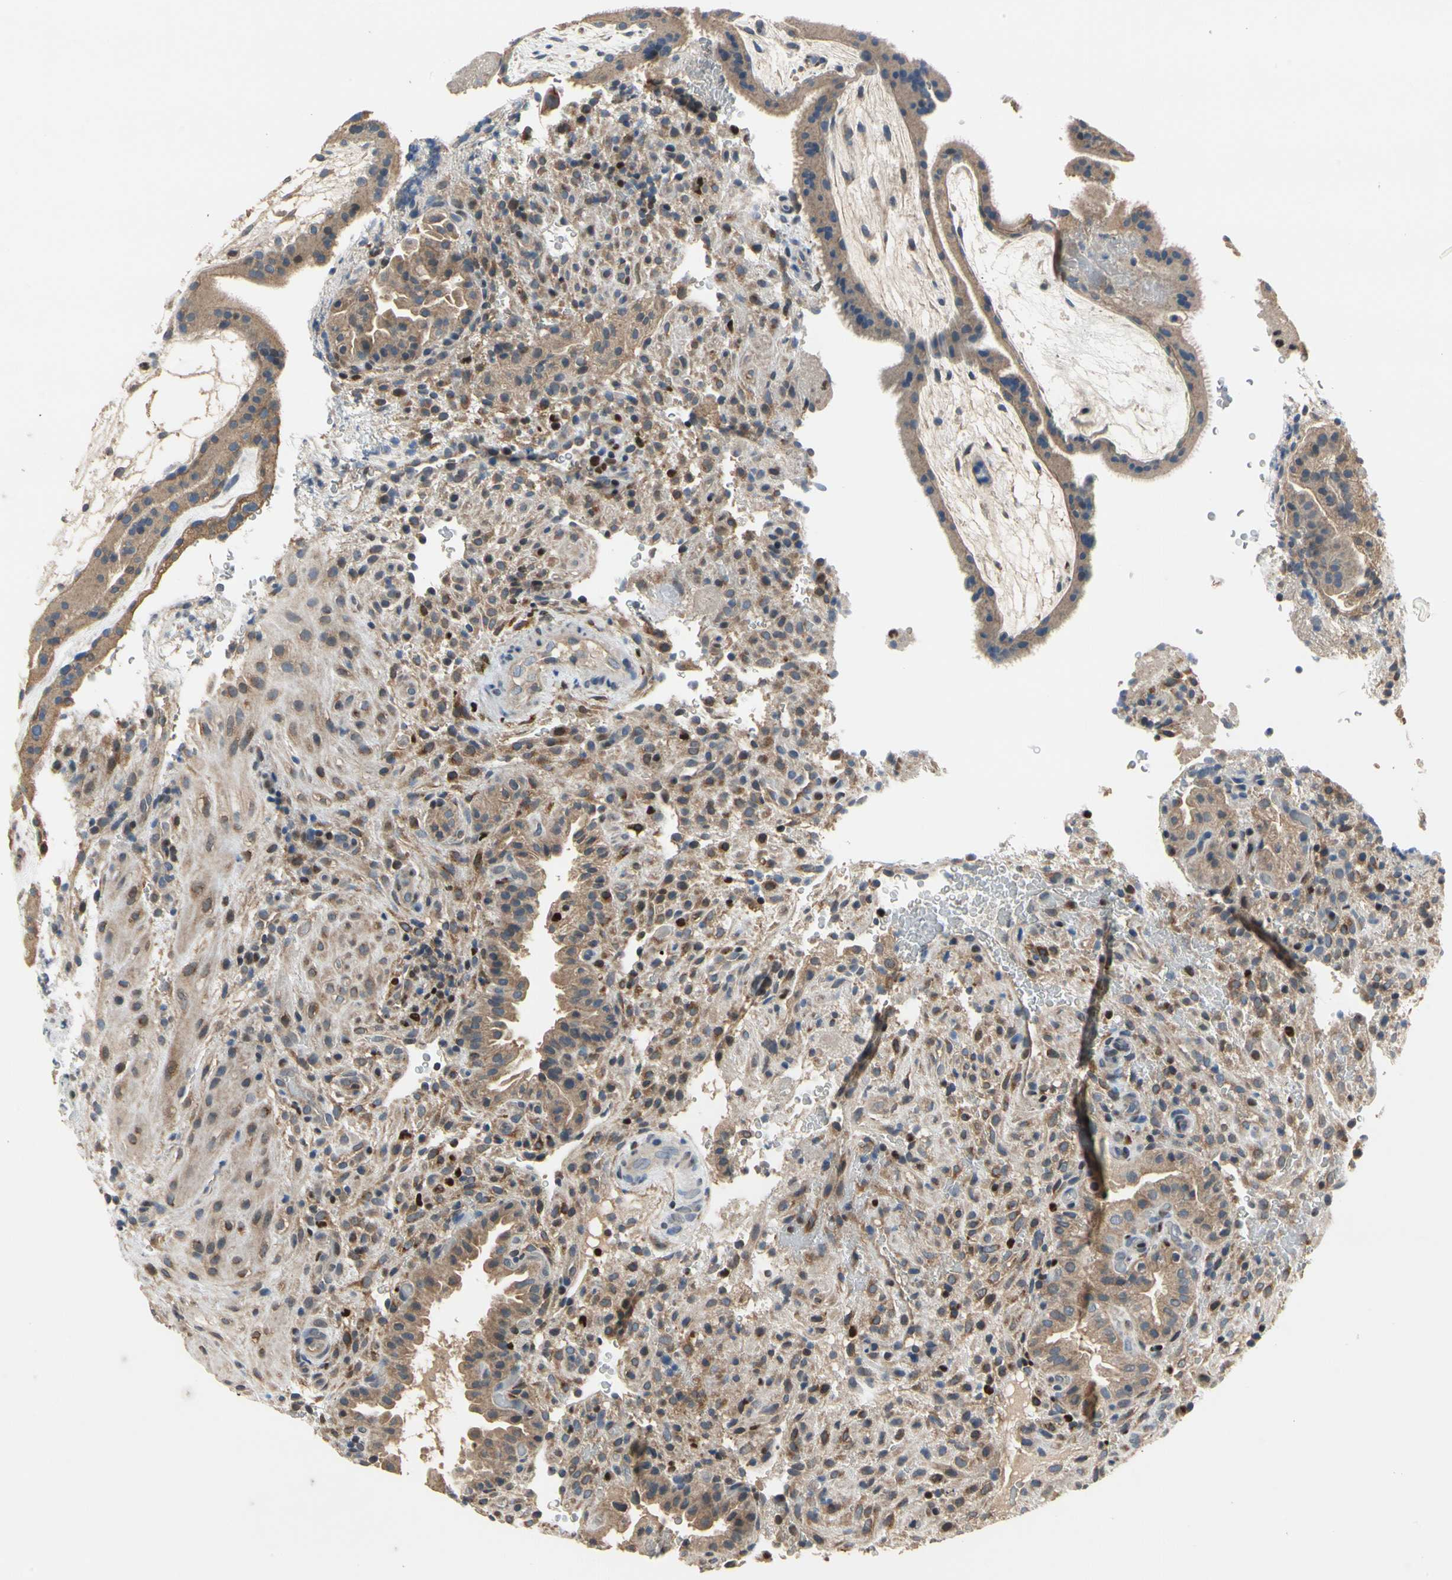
{"staining": {"intensity": "moderate", "quantity": ">75%", "location": "cytoplasmic/membranous"}, "tissue": "placenta", "cell_type": "Trophoblastic cells", "image_type": "normal", "snomed": [{"axis": "morphology", "description": "Normal tissue, NOS"}, {"axis": "topography", "description": "Placenta"}], "caption": "Moderate cytoplasmic/membranous positivity is present in approximately >75% of trophoblastic cells in benign placenta. (DAB (3,3'-diaminobenzidine) IHC with brightfield microscopy, high magnification).", "gene": "CGREF1", "patient": {"sex": "female", "age": 19}}